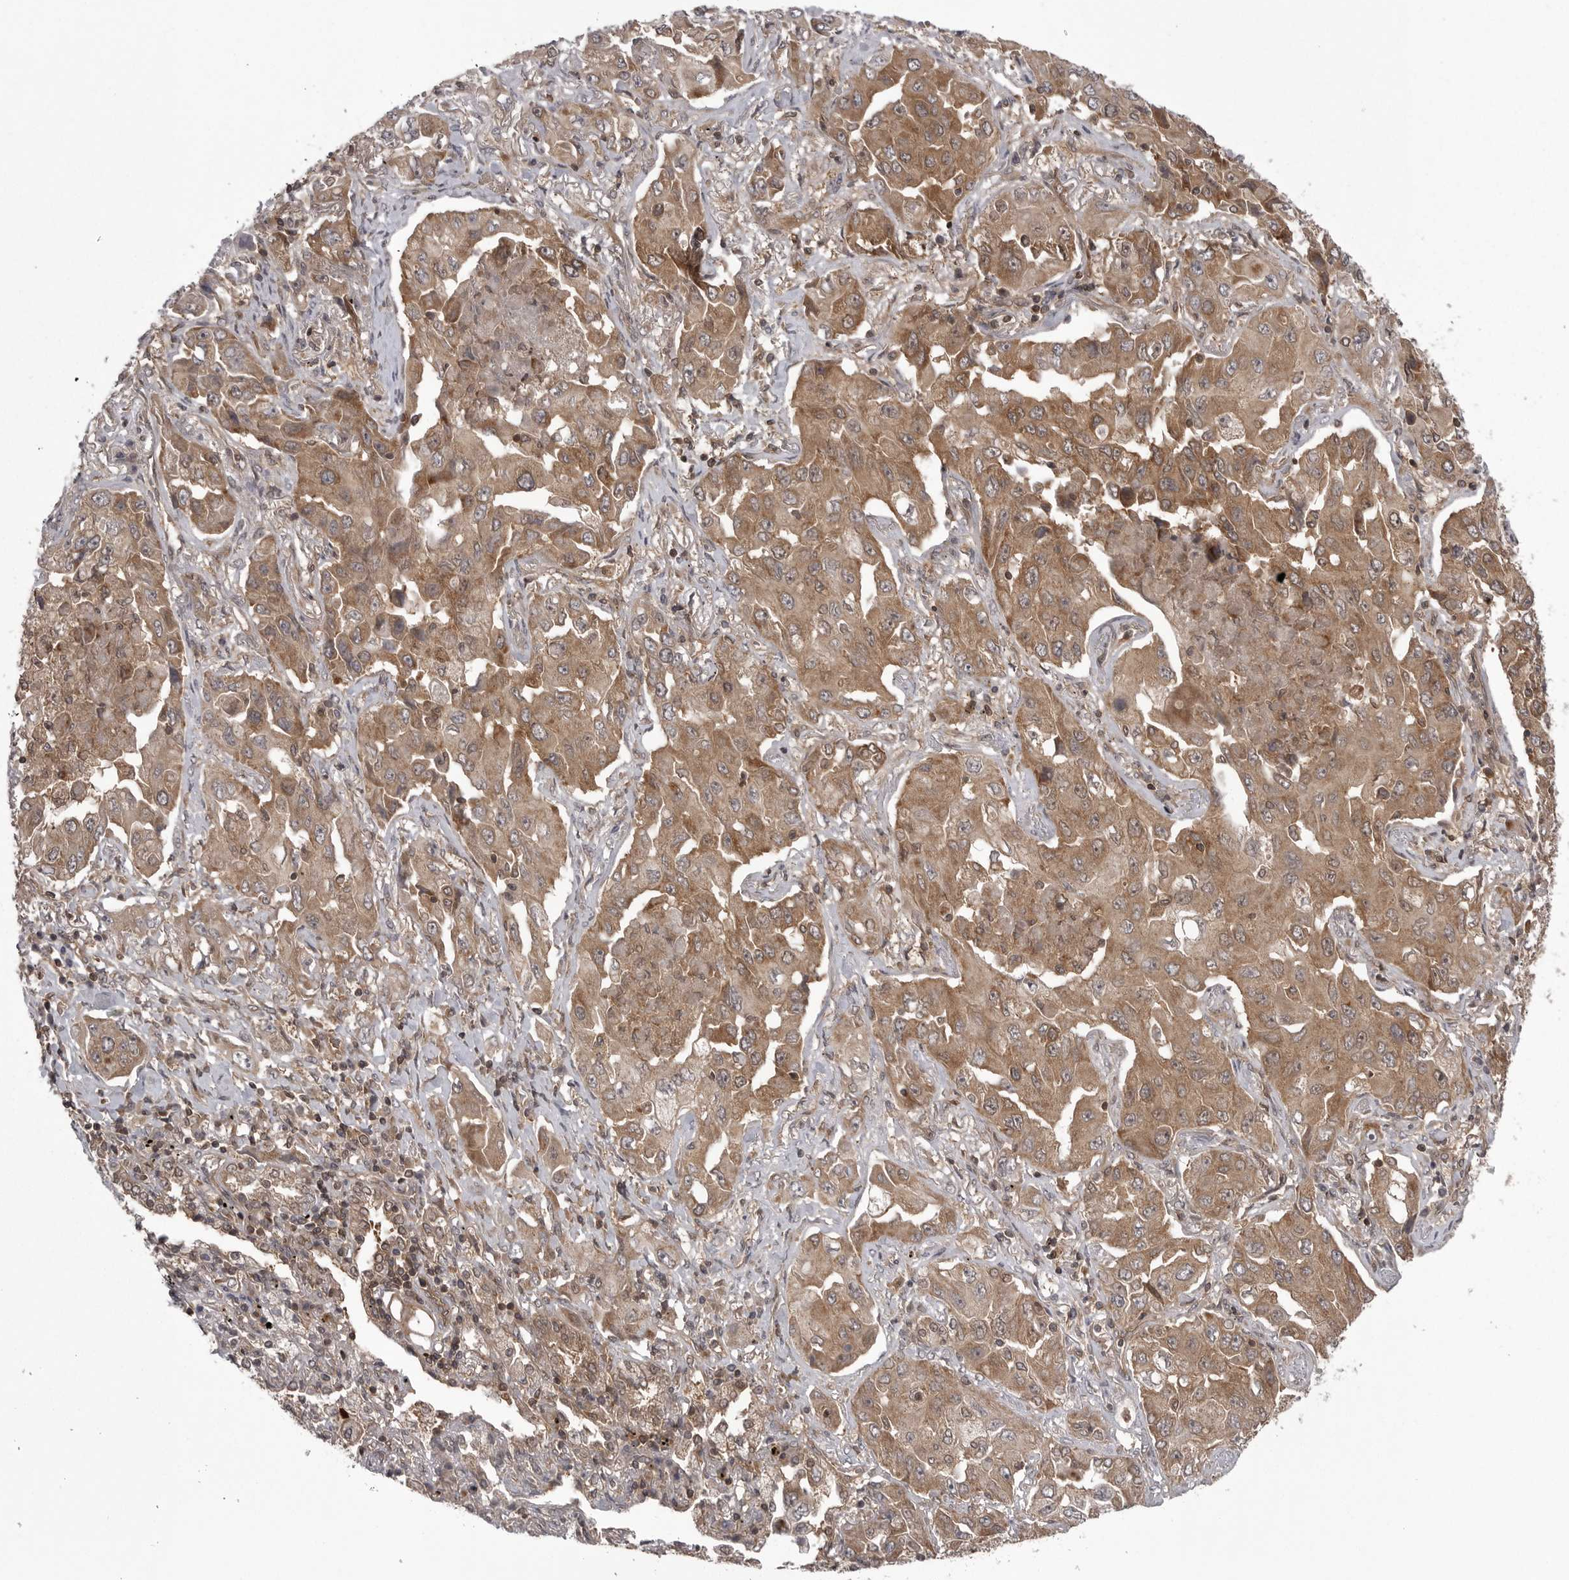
{"staining": {"intensity": "moderate", "quantity": ">75%", "location": "cytoplasmic/membranous"}, "tissue": "lung cancer", "cell_type": "Tumor cells", "image_type": "cancer", "snomed": [{"axis": "morphology", "description": "Adenocarcinoma, NOS"}, {"axis": "topography", "description": "Lung"}], "caption": "Tumor cells demonstrate medium levels of moderate cytoplasmic/membranous staining in about >75% of cells in lung cancer (adenocarcinoma).", "gene": "STK24", "patient": {"sex": "female", "age": 65}}